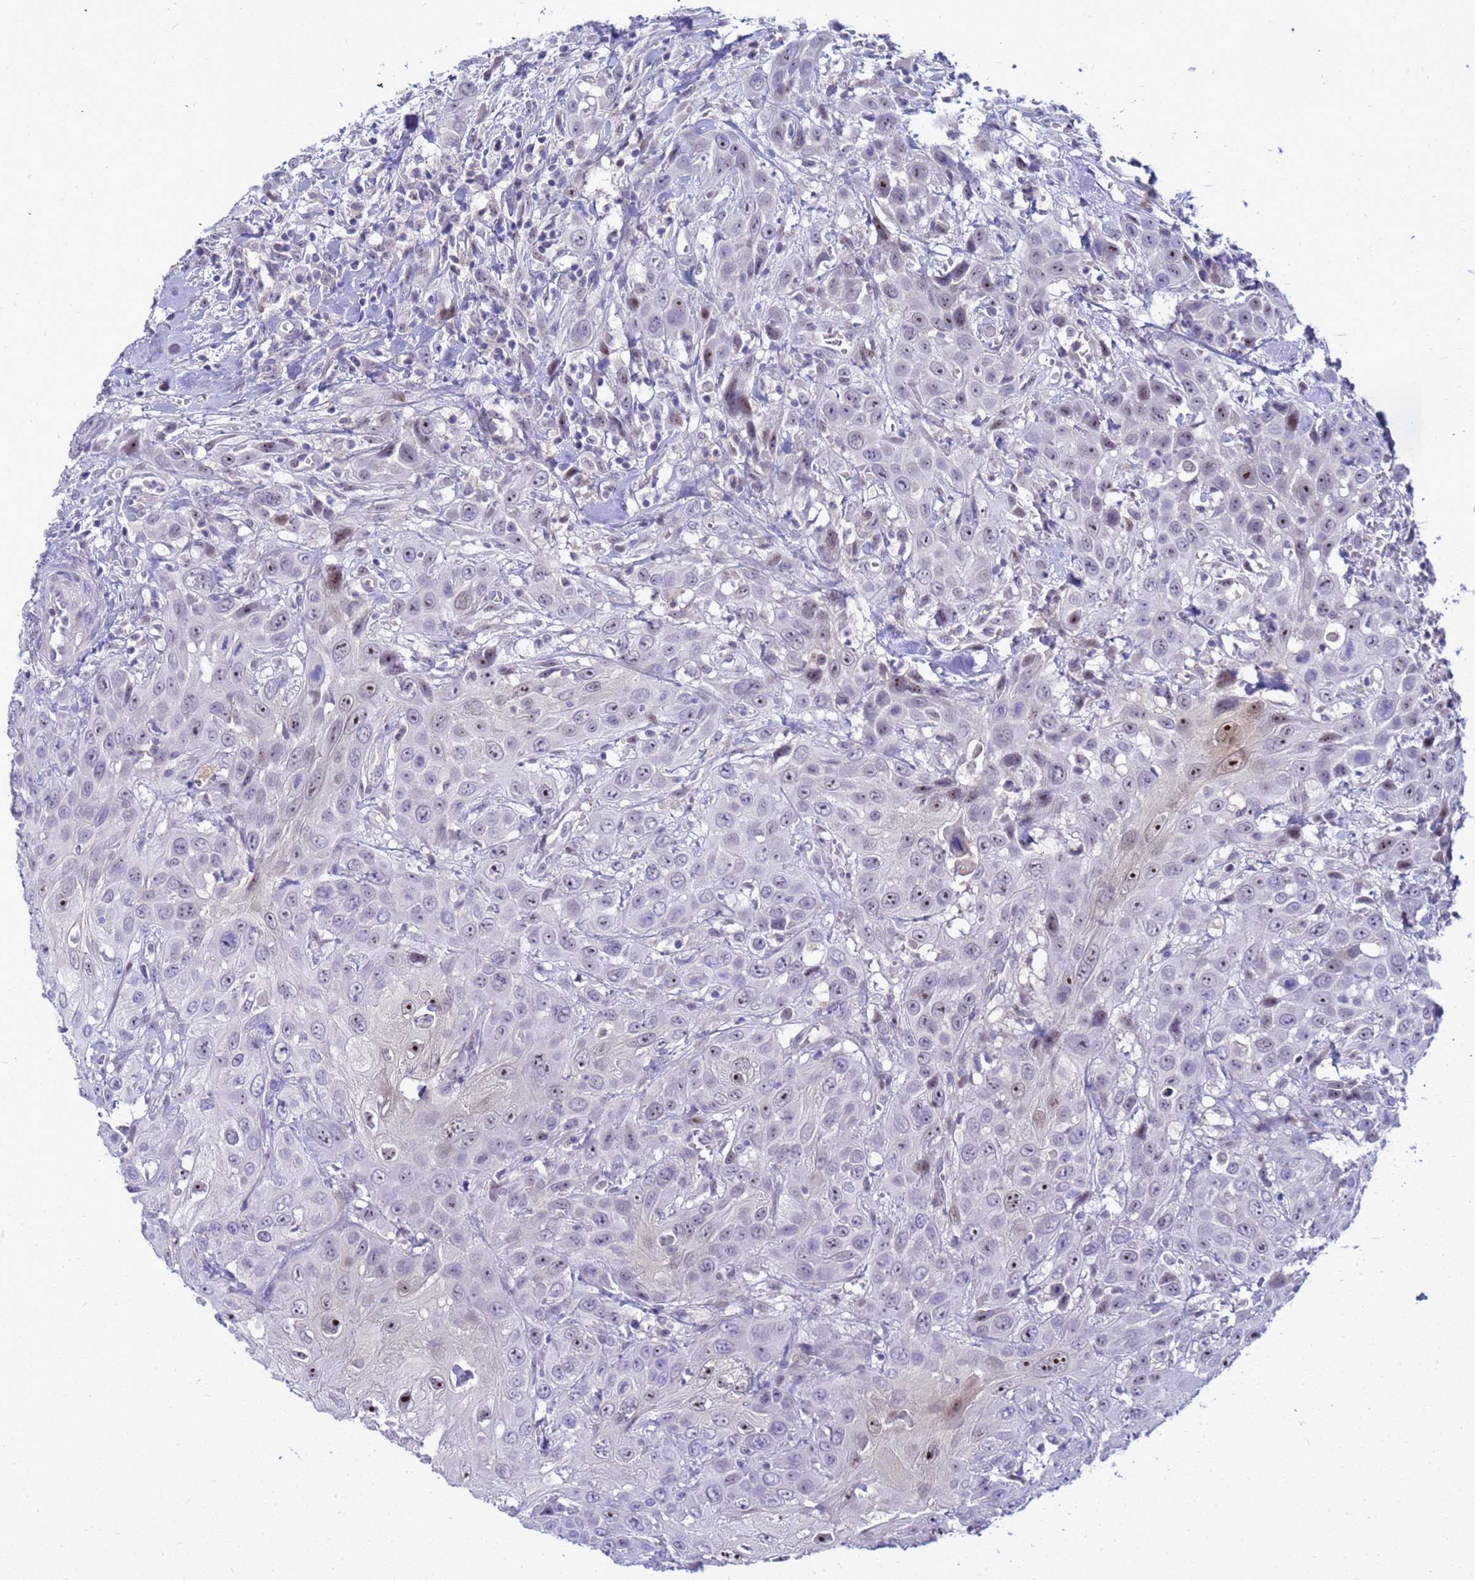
{"staining": {"intensity": "moderate", "quantity": "<25%", "location": "nuclear"}, "tissue": "head and neck cancer", "cell_type": "Tumor cells", "image_type": "cancer", "snomed": [{"axis": "morphology", "description": "Squamous cell carcinoma, NOS"}, {"axis": "topography", "description": "Head-Neck"}], "caption": "A histopathology image of human squamous cell carcinoma (head and neck) stained for a protein shows moderate nuclear brown staining in tumor cells.", "gene": "LRATD1", "patient": {"sex": "male", "age": 81}}